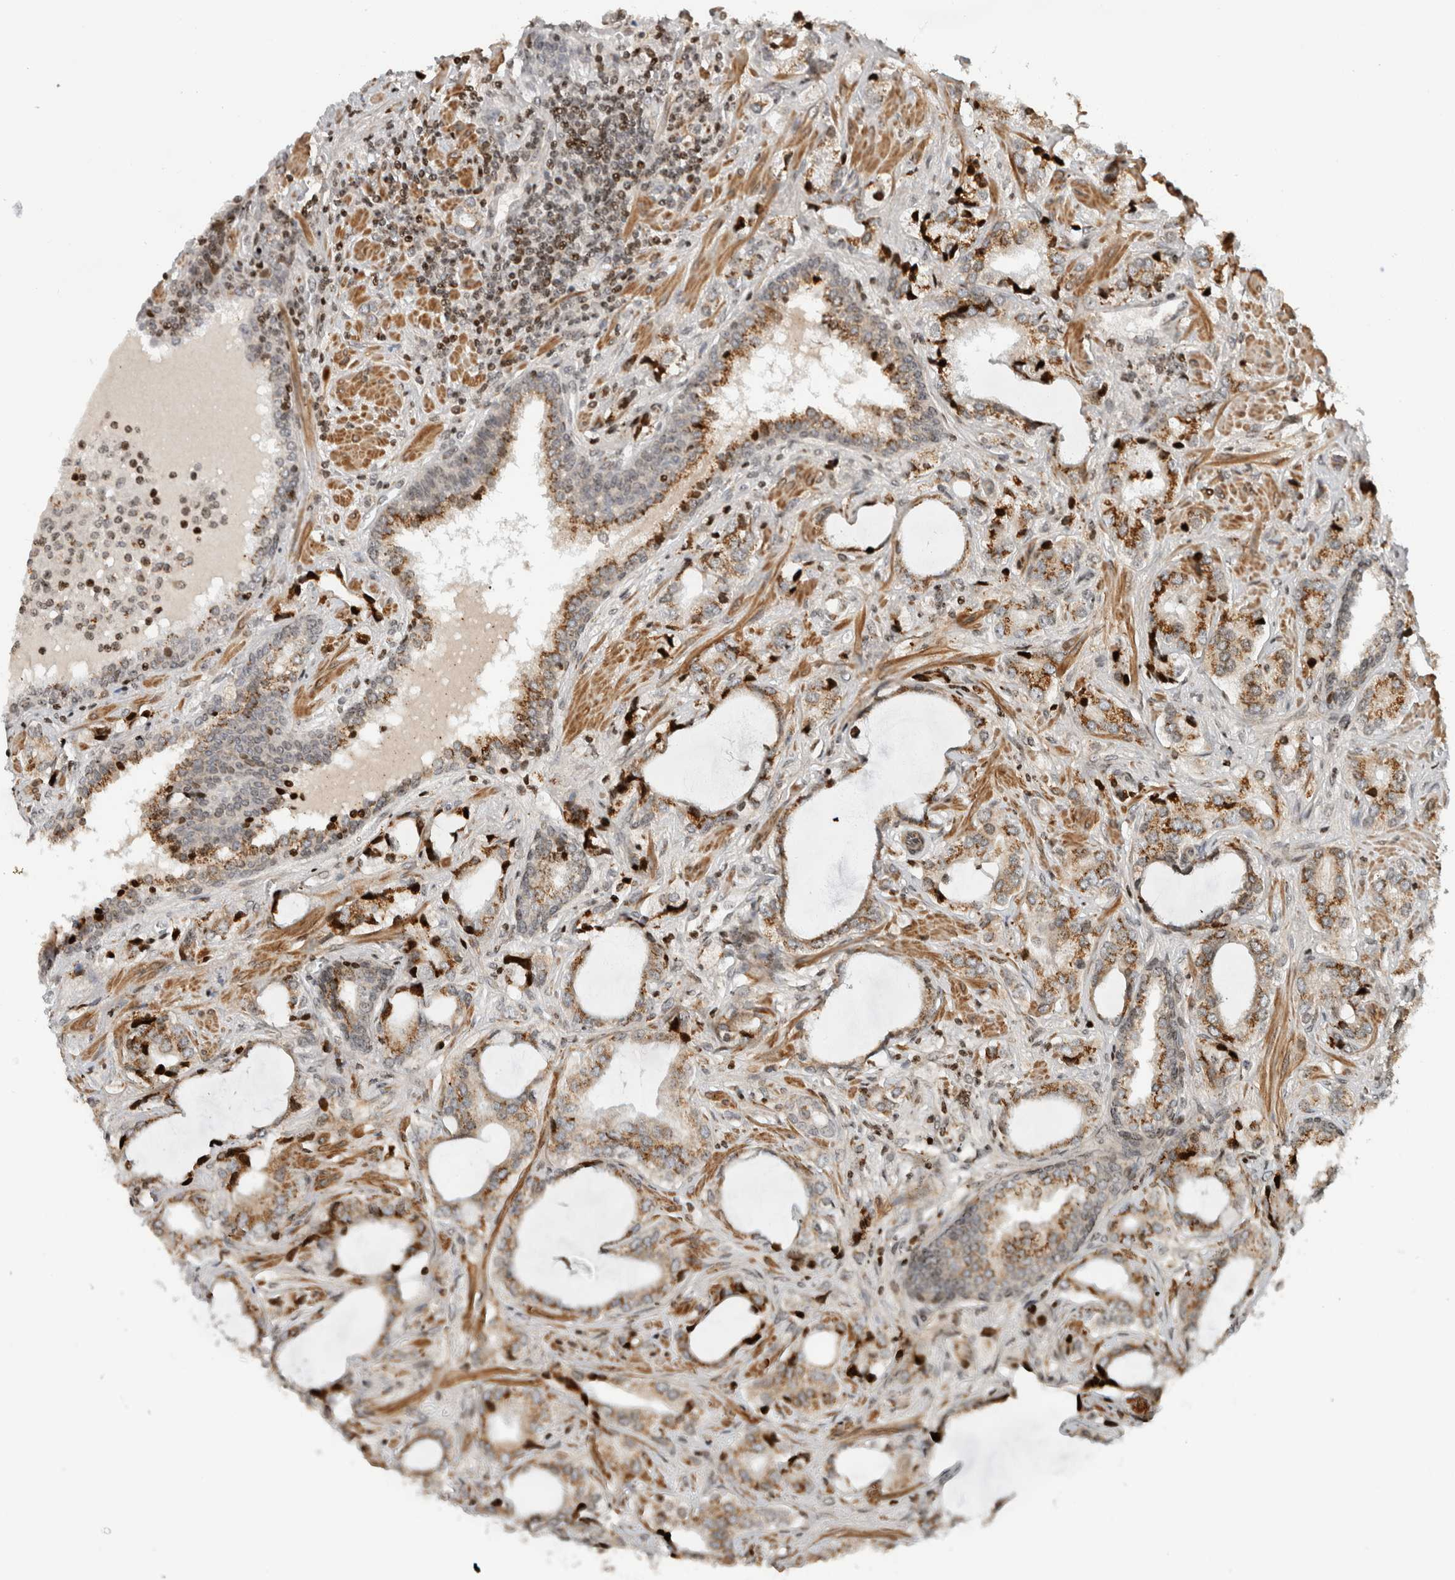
{"staining": {"intensity": "moderate", "quantity": ">75%", "location": "cytoplasmic/membranous"}, "tissue": "prostate cancer", "cell_type": "Tumor cells", "image_type": "cancer", "snomed": [{"axis": "morphology", "description": "Adenocarcinoma, High grade"}, {"axis": "topography", "description": "Prostate"}], "caption": "About >75% of tumor cells in human prostate cancer show moderate cytoplasmic/membranous protein positivity as visualized by brown immunohistochemical staining.", "gene": "GINS4", "patient": {"sex": "male", "age": 66}}